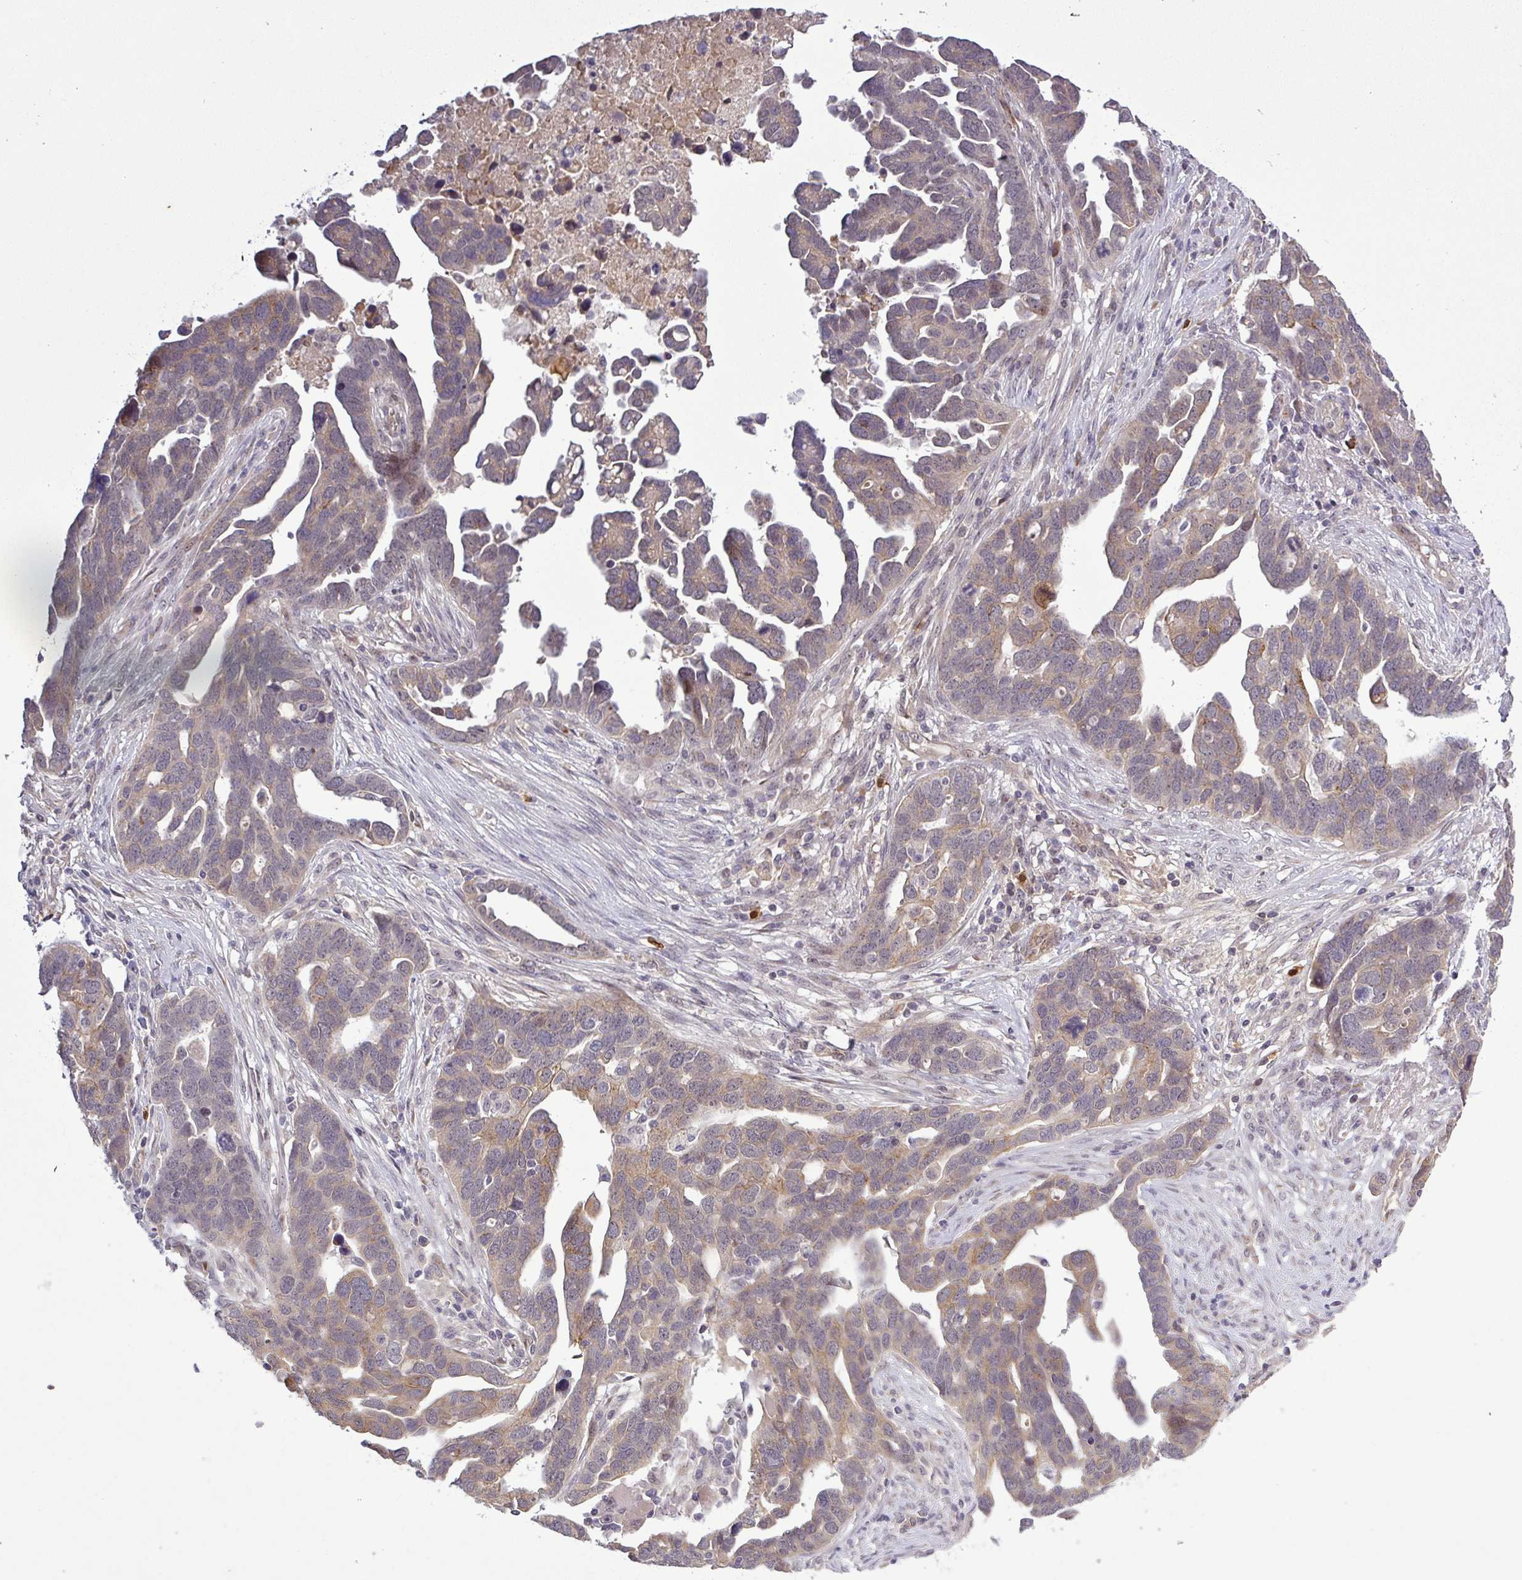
{"staining": {"intensity": "weak", "quantity": "<25%", "location": "cytoplasmic/membranous"}, "tissue": "ovarian cancer", "cell_type": "Tumor cells", "image_type": "cancer", "snomed": [{"axis": "morphology", "description": "Cystadenocarcinoma, serous, NOS"}, {"axis": "topography", "description": "Ovary"}], "caption": "IHC of serous cystadenocarcinoma (ovarian) reveals no positivity in tumor cells.", "gene": "PCDH1", "patient": {"sex": "female", "age": 54}}